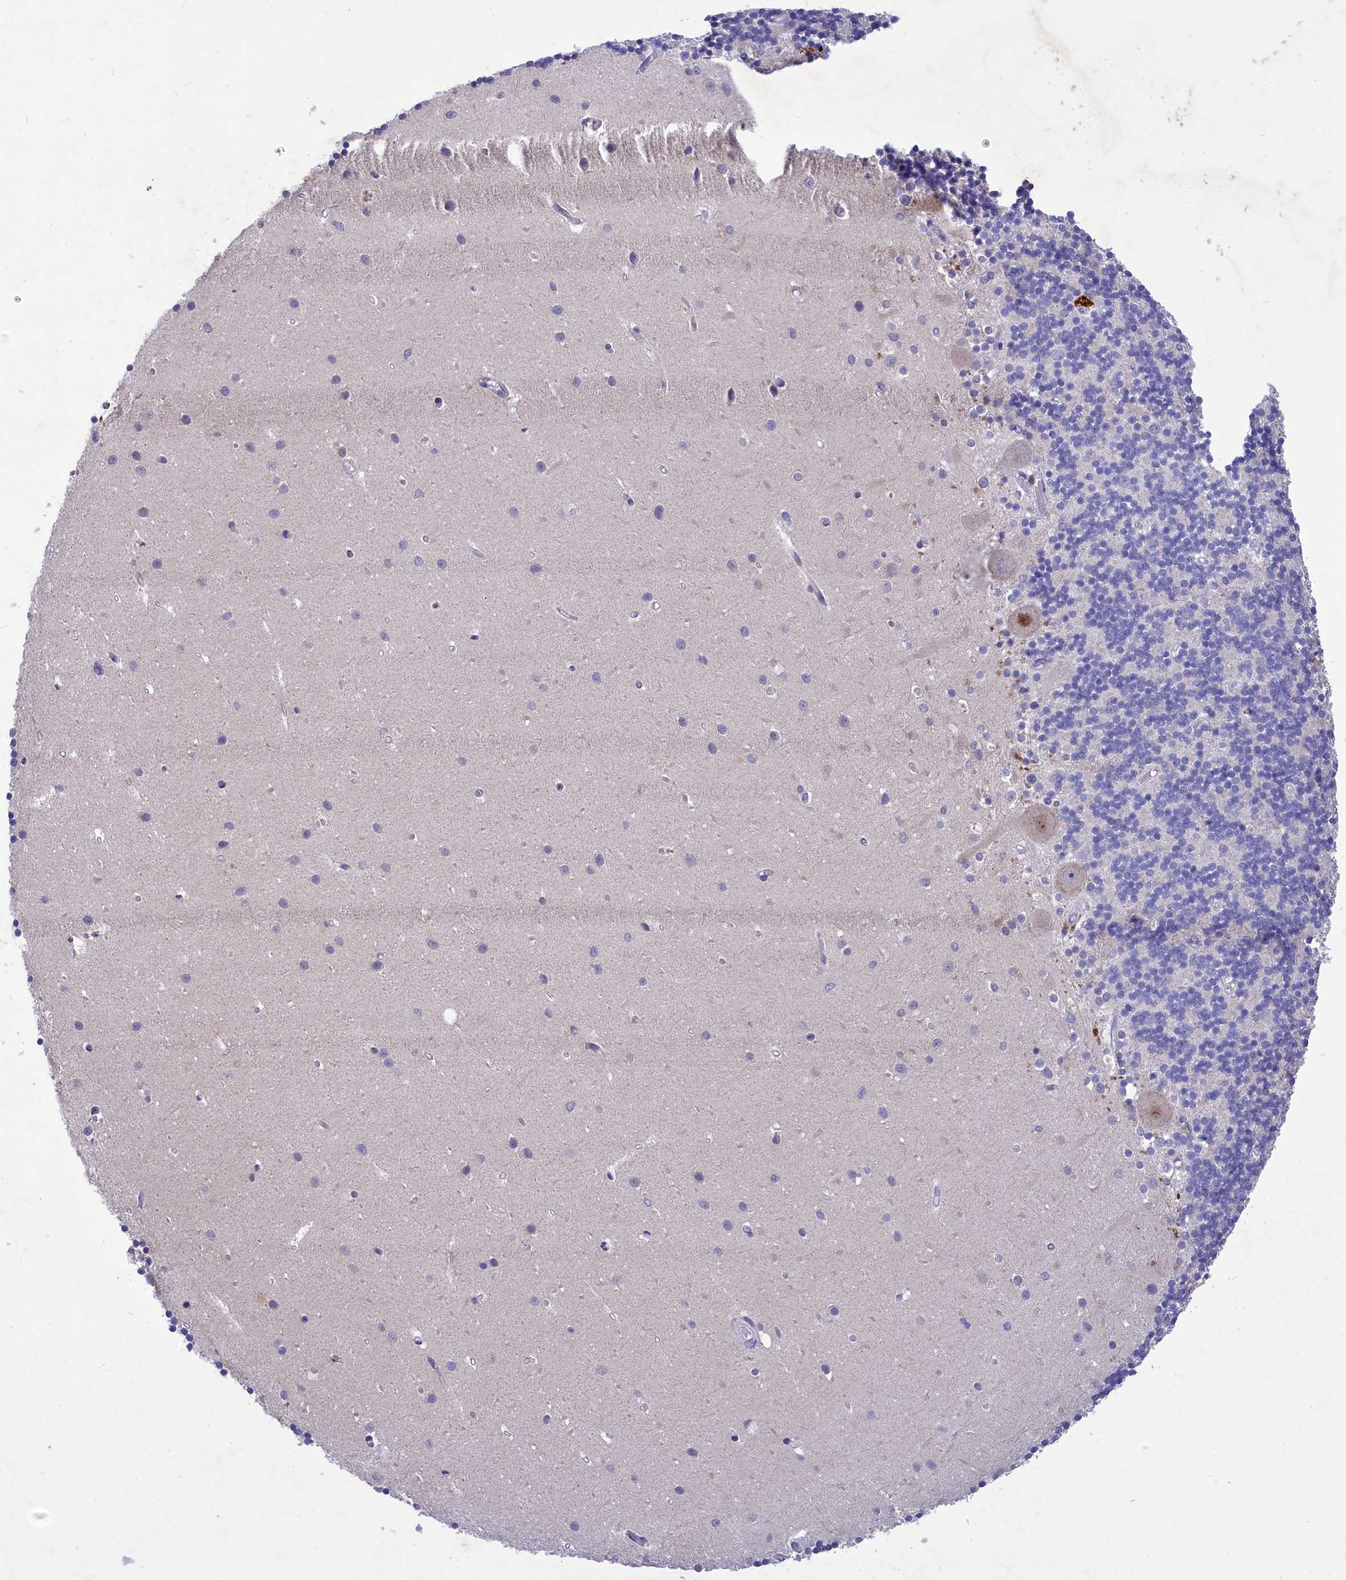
{"staining": {"intensity": "negative", "quantity": "none", "location": "none"}, "tissue": "cerebellum", "cell_type": "Cells in granular layer", "image_type": "normal", "snomed": [{"axis": "morphology", "description": "Normal tissue, NOS"}, {"axis": "topography", "description": "Cerebellum"}], "caption": "Immunohistochemistry (IHC) micrograph of benign cerebellum stained for a protein (brown), which shows no positivity in cells in granular layer. Nuclei are stained in blue.", "gene": "DEFB119", "patient": {"sex": "male", "age": 54}}